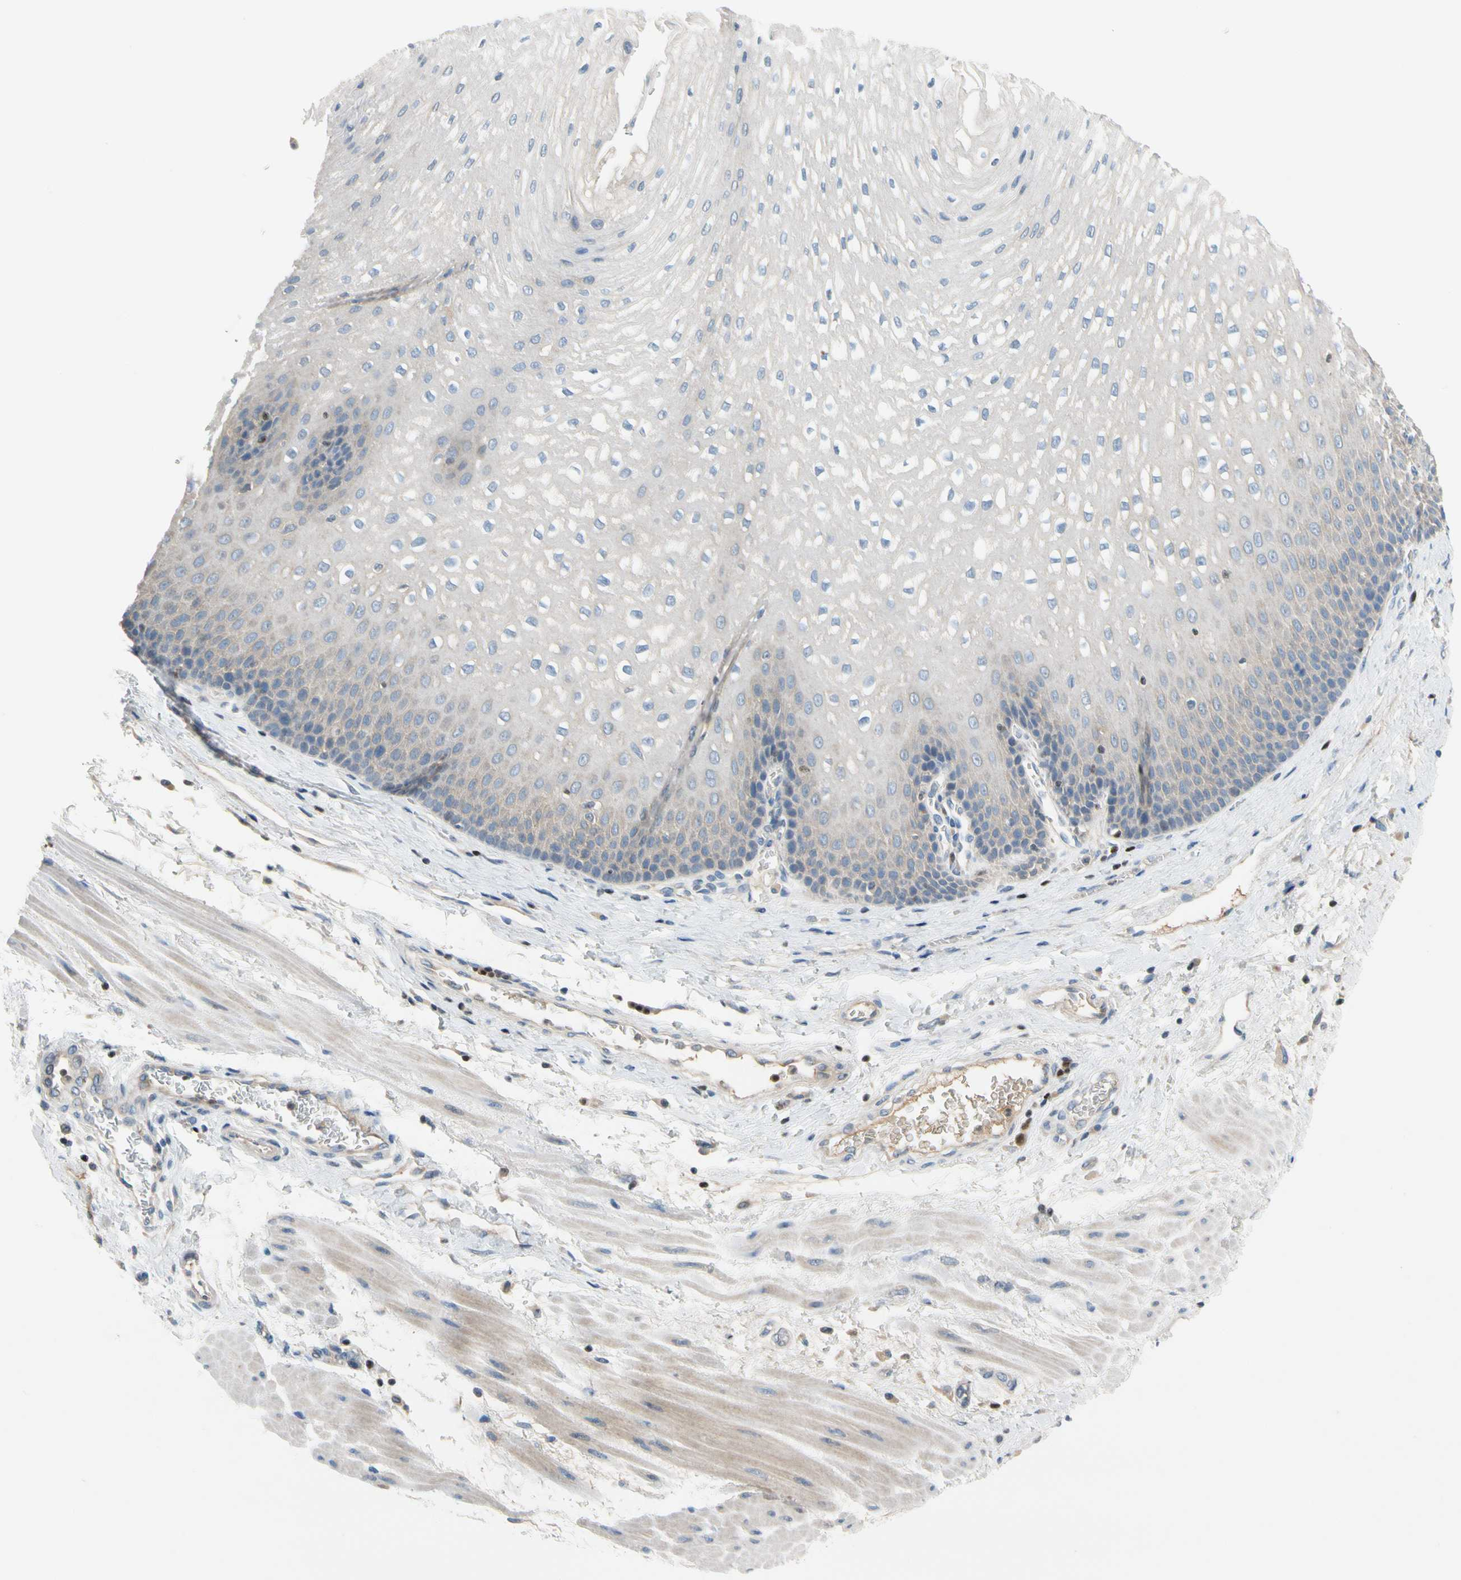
{"staining": {"intensity": "negative", "quantity": "none", "location": "none"}, "tissue": "esophagus", "cell_type": "Squamous epithelial cells", "image_type": "normal", "snomed": [{"axis": "morphology", "description": "Normal tissue, NOS"}, {"axis": "topography", "description": "Esophagus"}], "caption": "DAB immunohistochemical staining of benign esophagus displays no significant expression in squamous epithelial cells. (Stains: DAB immunohistochemistry with hematoxylin counter stain, Microscopy: brightfield microscopy at high magnification).", "gene": "SP140", "patient": {"sex": "male", "age": 48}}